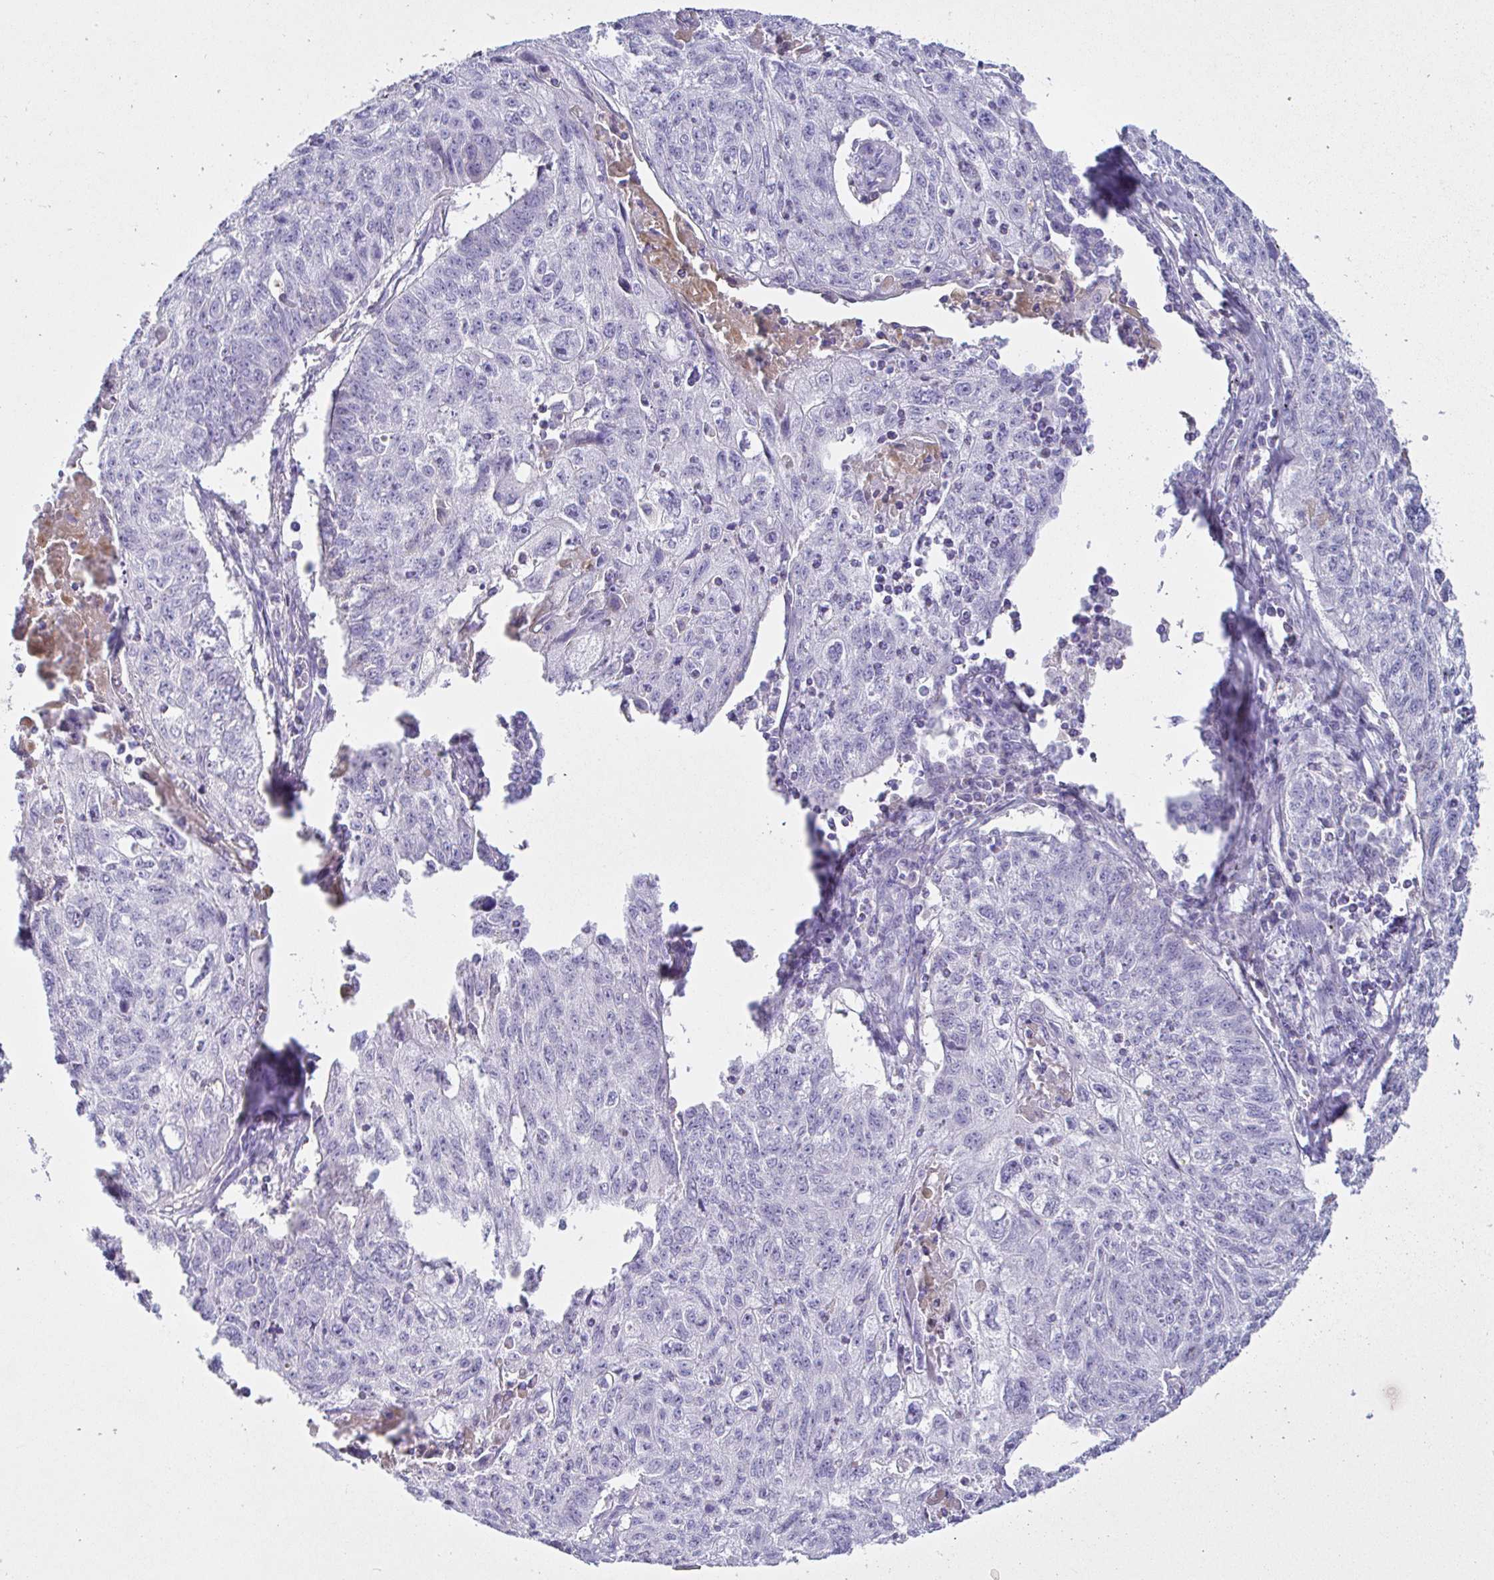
{"staining": {"intensity": "negative", "quantity": "none", "location": "none"}, "tissue": "lung cancer", "cell_type": "Tumor cells", "image_type": "cancer", "snomed": [{"axis": "morphology", "description": "Normal morphology"}, {"axis": "morphology", "description": "Aneuploidy"}, {"axis": "morphology", "description": "Squamous cell carcinoma, NOS"}, {"axis": "topography", "description": "Lymph node"}, {"axis": "topography", "description": "Lung"}], "caption": "DAB (3,3'-diaminobenzidine) immunohistochemical staining of human aneuploidy (lung) exhibits no significant staining in tumor cells.", "gene": "SAA4", "patient": {"sex": "female", "age": 76}}